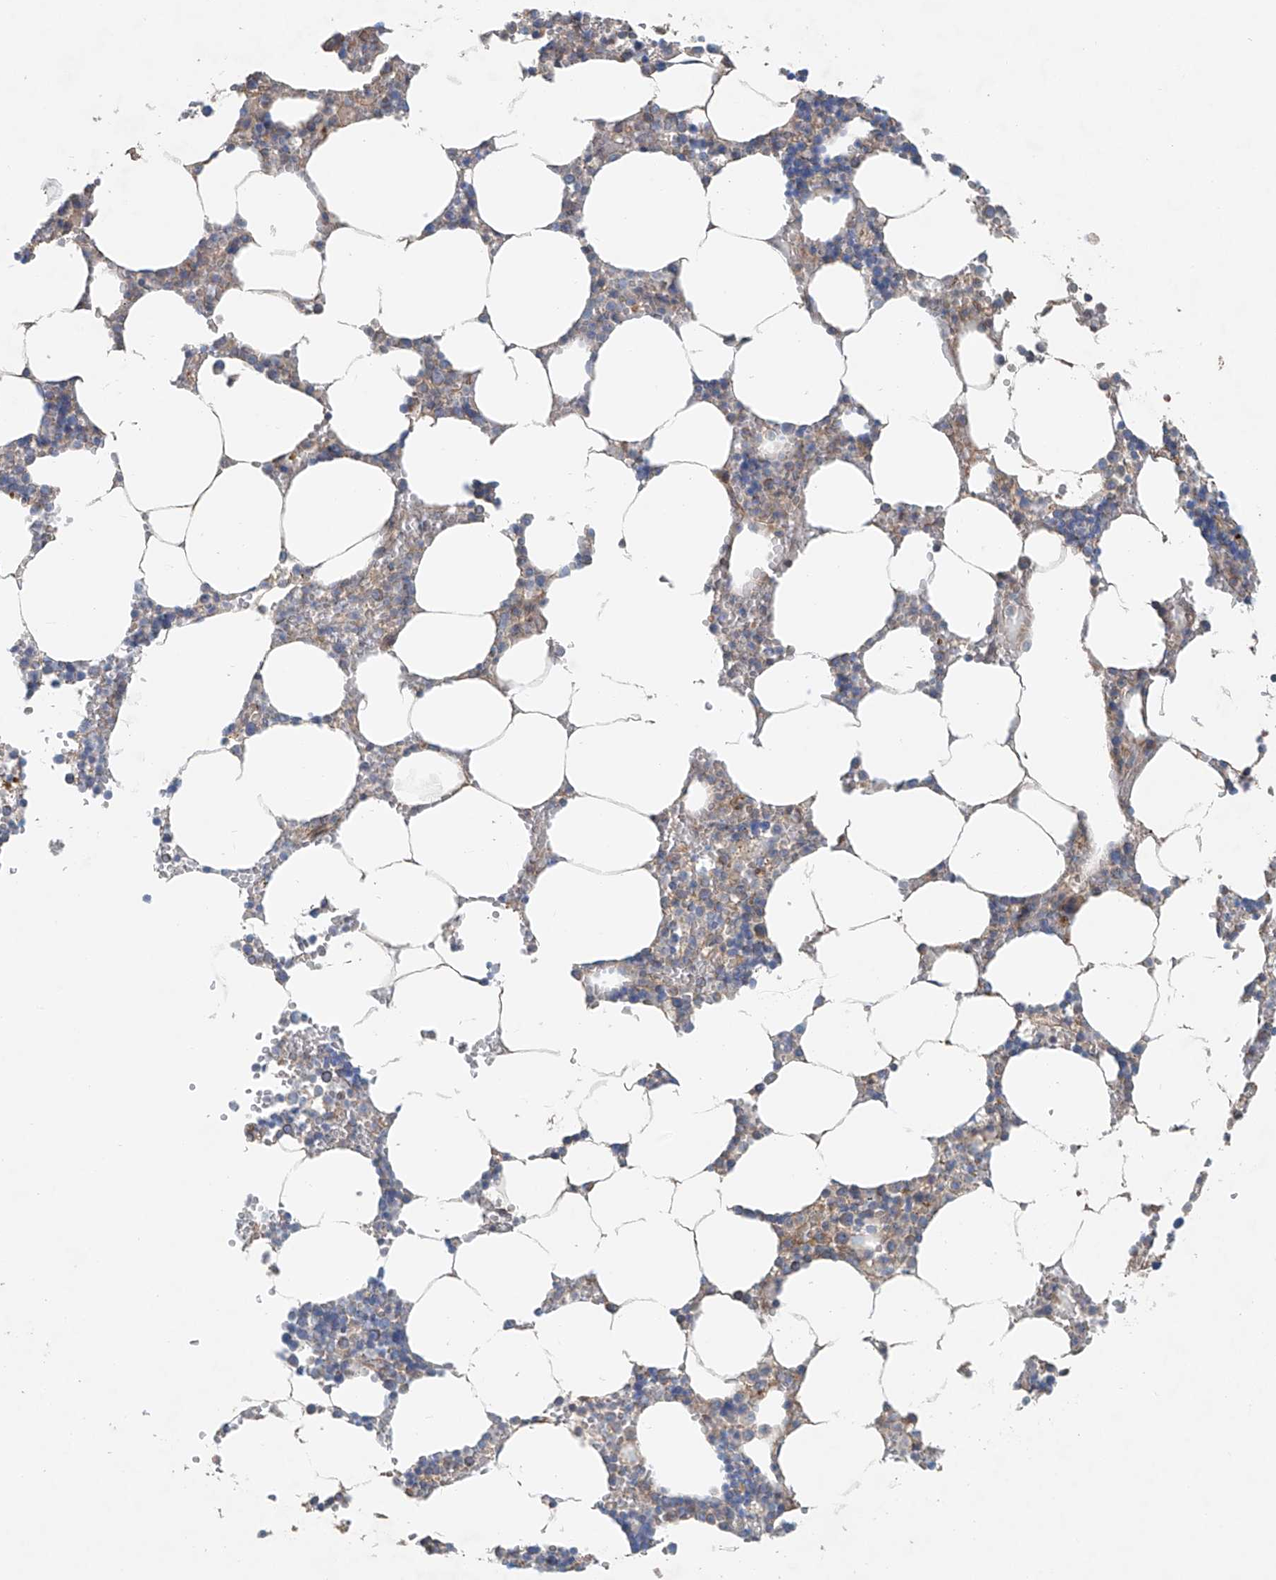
{"staining": {"intensity": "moderate", "quantity": "<25%", "location": "cytoplasmic/membranous"}, "tissue": "bone marrow", "cell_type": "Hematopoietic cells", "image_type": "normal", "snomed": [{"axis": "morphology", "description": "Normal tissue, NOS"}, {"axis": "topography", "description": "Bone marrow"}], "caption": "IHC staining of unremarkable bone marrow, which demonstrates low levels of moderate cytoplasmic/membranous positivity in about <25% of hematopoietic cells indicating moderate cytoplasmic/membranous protein expression. The staining was performed using DAB (3,3'-diaminobenzidine) (brown) for protein detection and nuclei were counterstained in hematoxylin (blue).", "gene": "FRYL", "patient": {"sex": "male", "age": 70}}